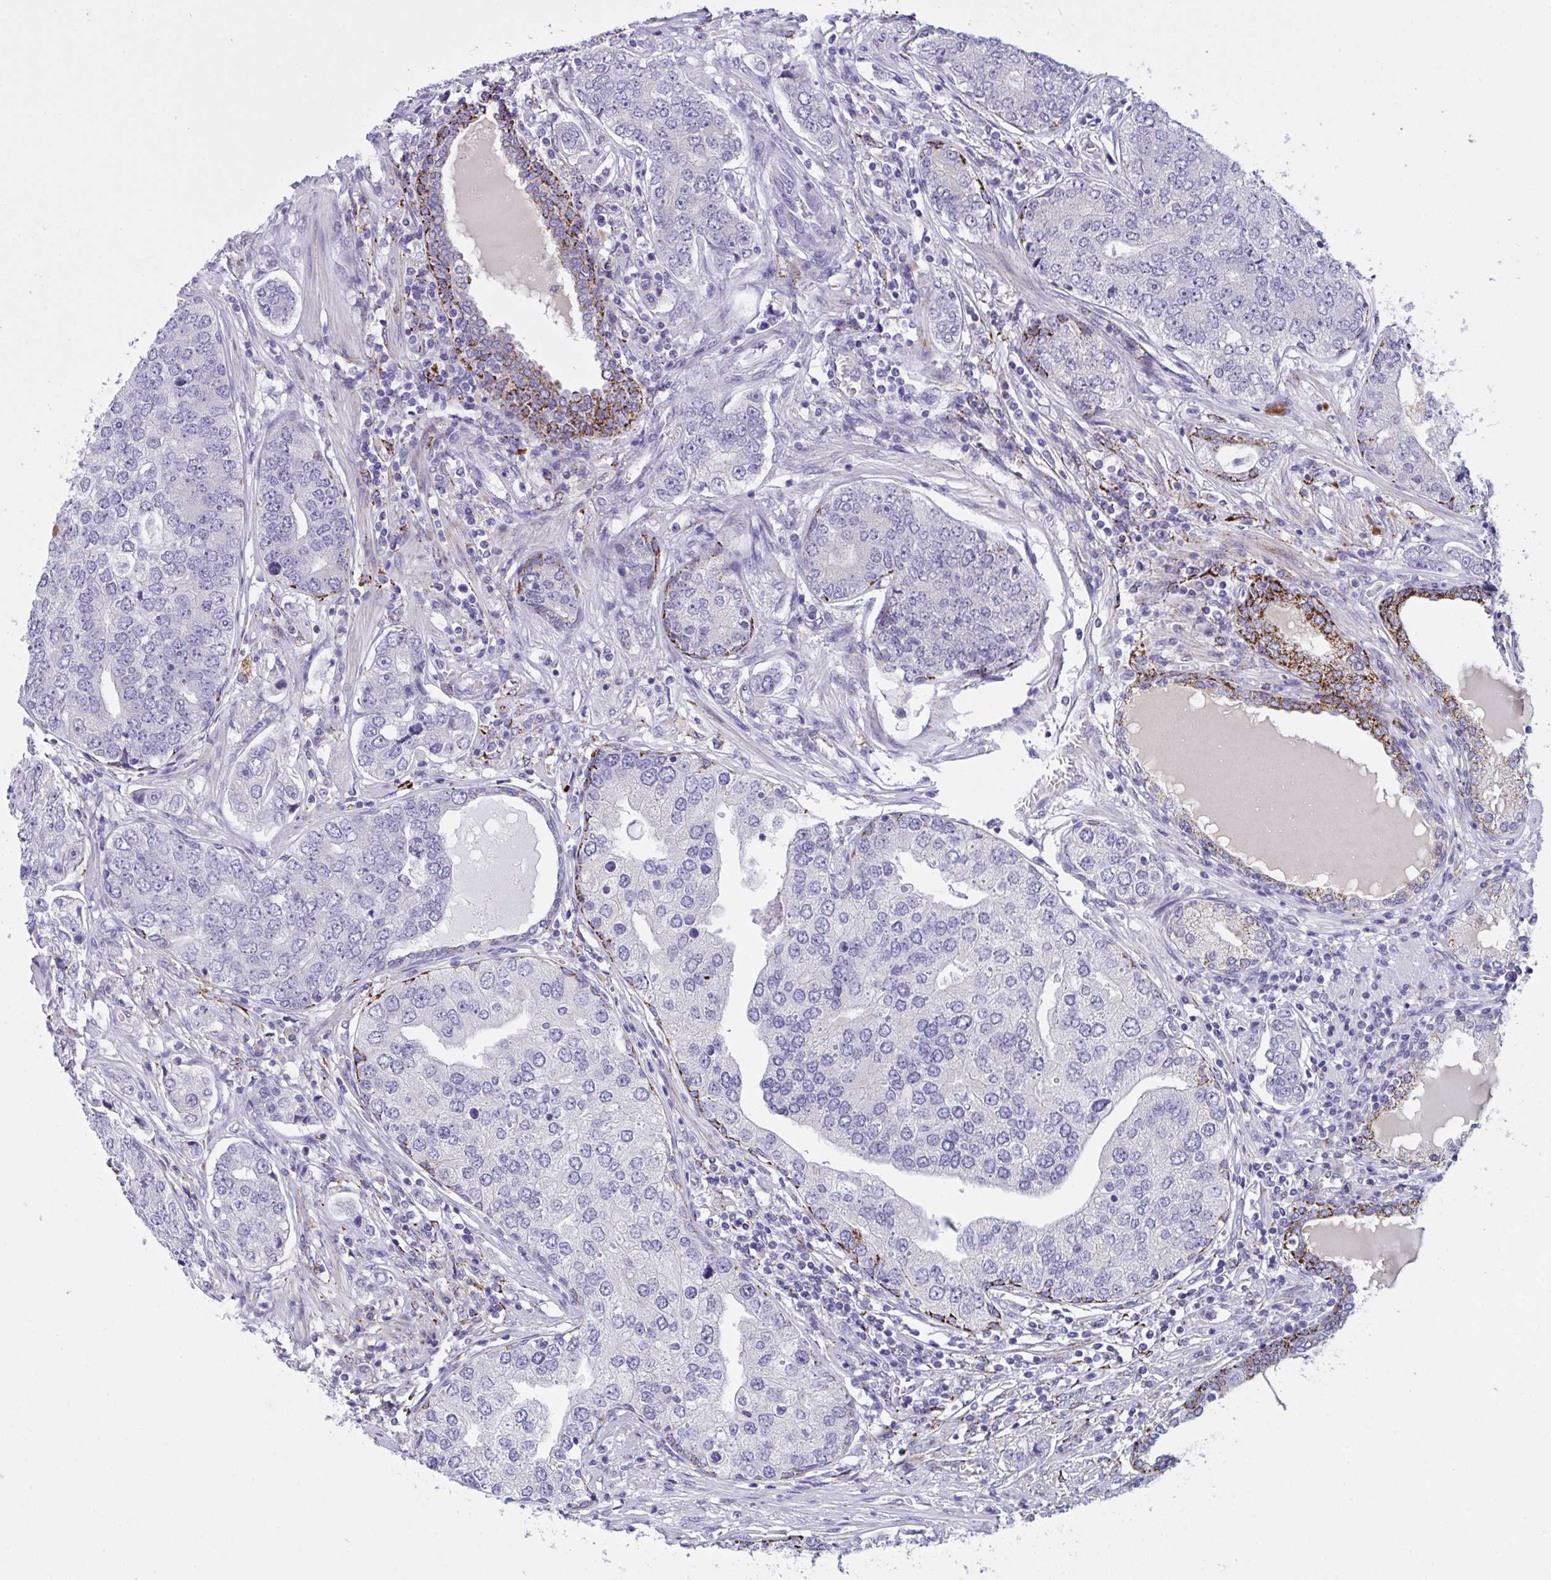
{"staining": {"intensity": "negative", "quantity": "none", "location": "none"}, "tissue": "prostate cancer", "cell_type": "Tumor cells", "image_type": "cancer", "snomed": [{"axis": "morphology", "description": "Adenocarcinoma, High grade"}, {"axis": "topography", "description": "Prostate"}], "caption": "The immunohistochemistry photomicrograph has no significant expression in tumor cells of prostate cancer (high-grade adenocarcinoma) tissue.", "gene": "SEMA6B", "patient": {"sex": "male", "age": 60}}